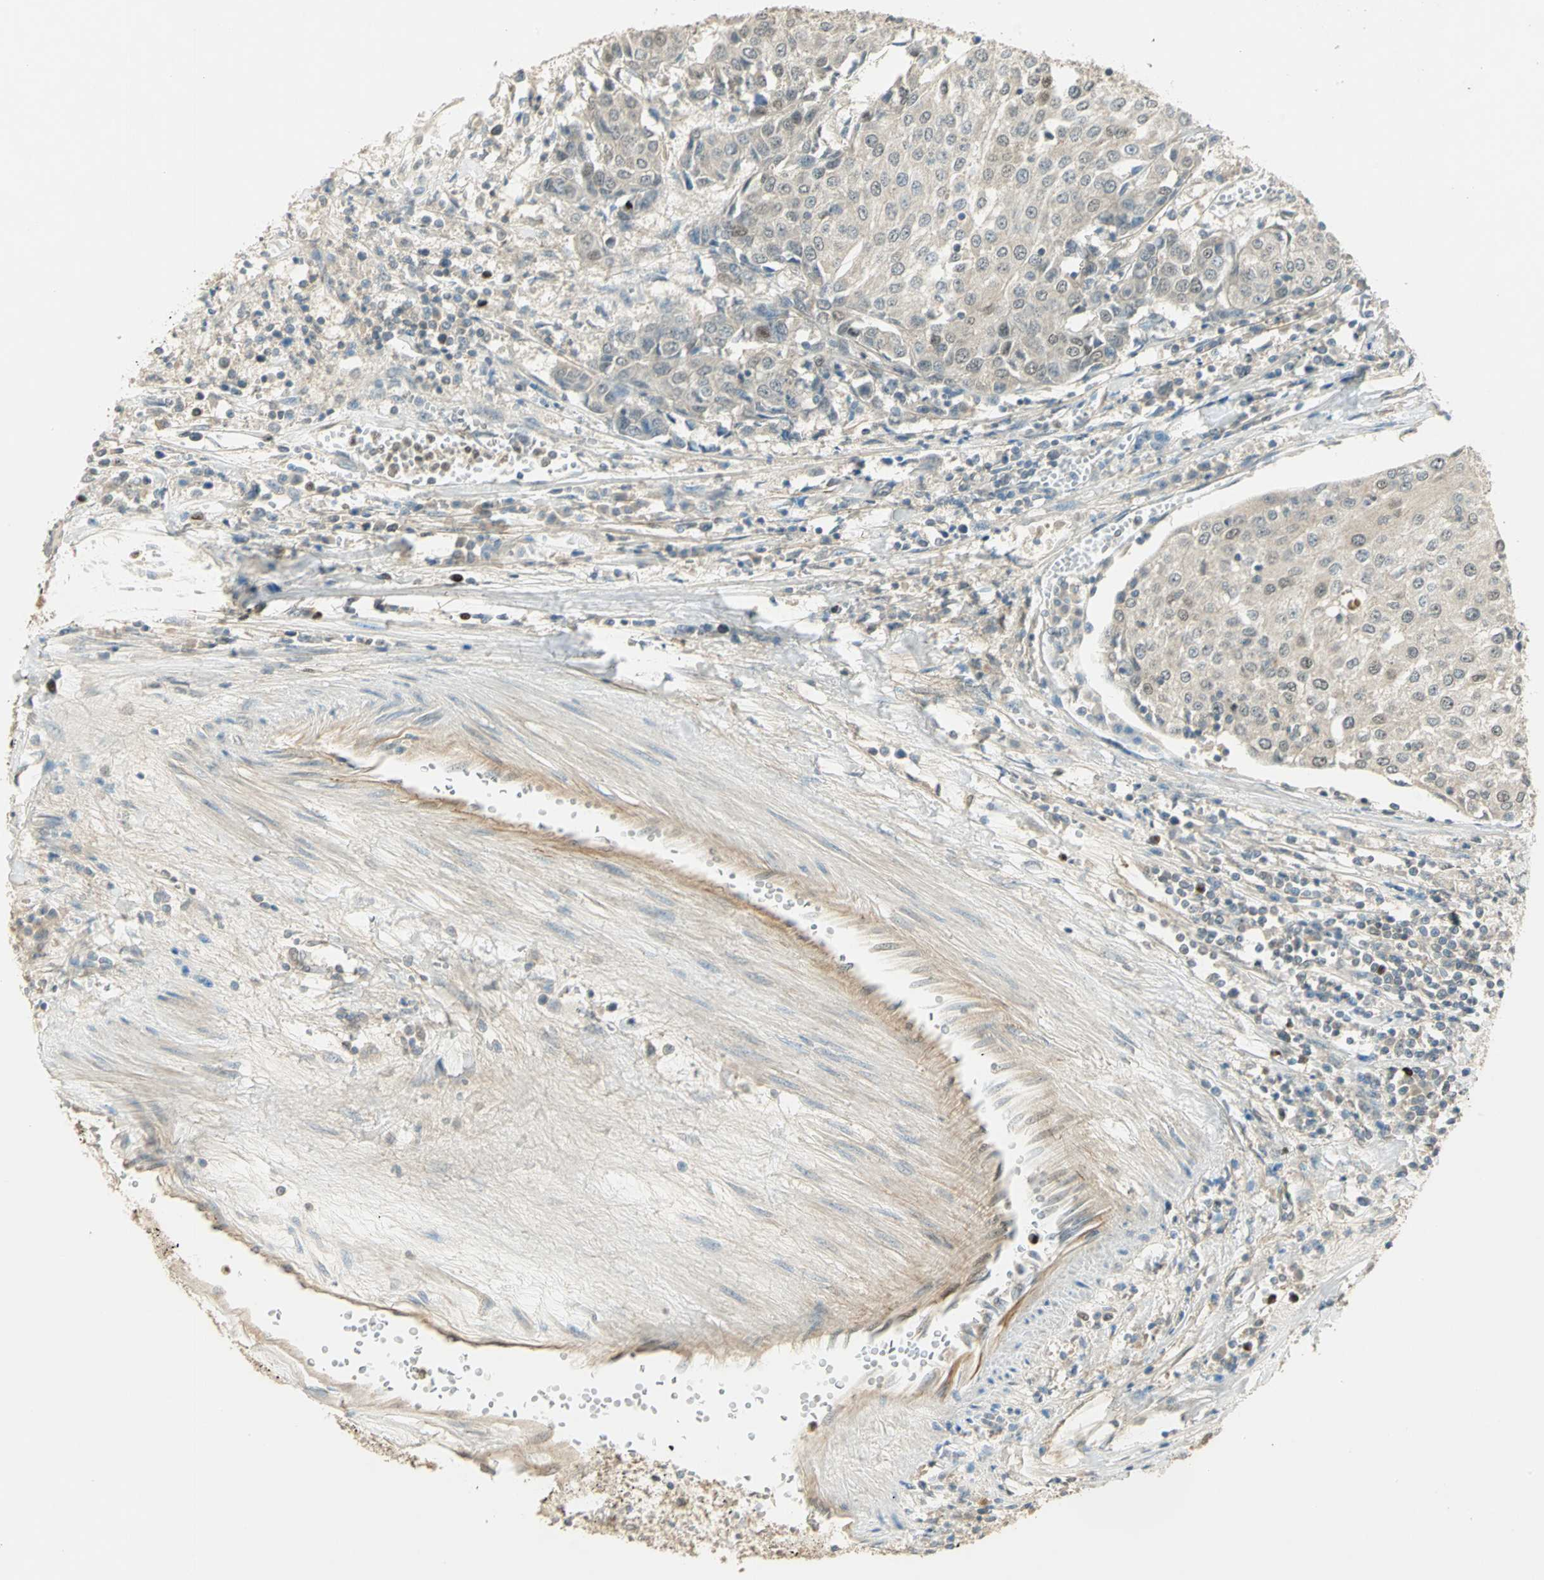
{"staining": {"intensity": "weak", "quantity": "25%-75%", "location": "cytoplasmic/membranous"}, "tissue": "urothelial cancer", "cell_type": "Tumor cells", "image_type": "cancer", "snomed": [{"axis": "morphology", "description": "Urothelial carcinoma, High grade"}, {"axis": "topography", "description": "Urinary bladder"}], "caption": "A histopathology image of urothelial cancer stained for a protein shows weak cytoplasmic/membranous brown staining in tumor cells.", "gene": "BIRC2", "patient": {"sex": "female", "age": 85}}